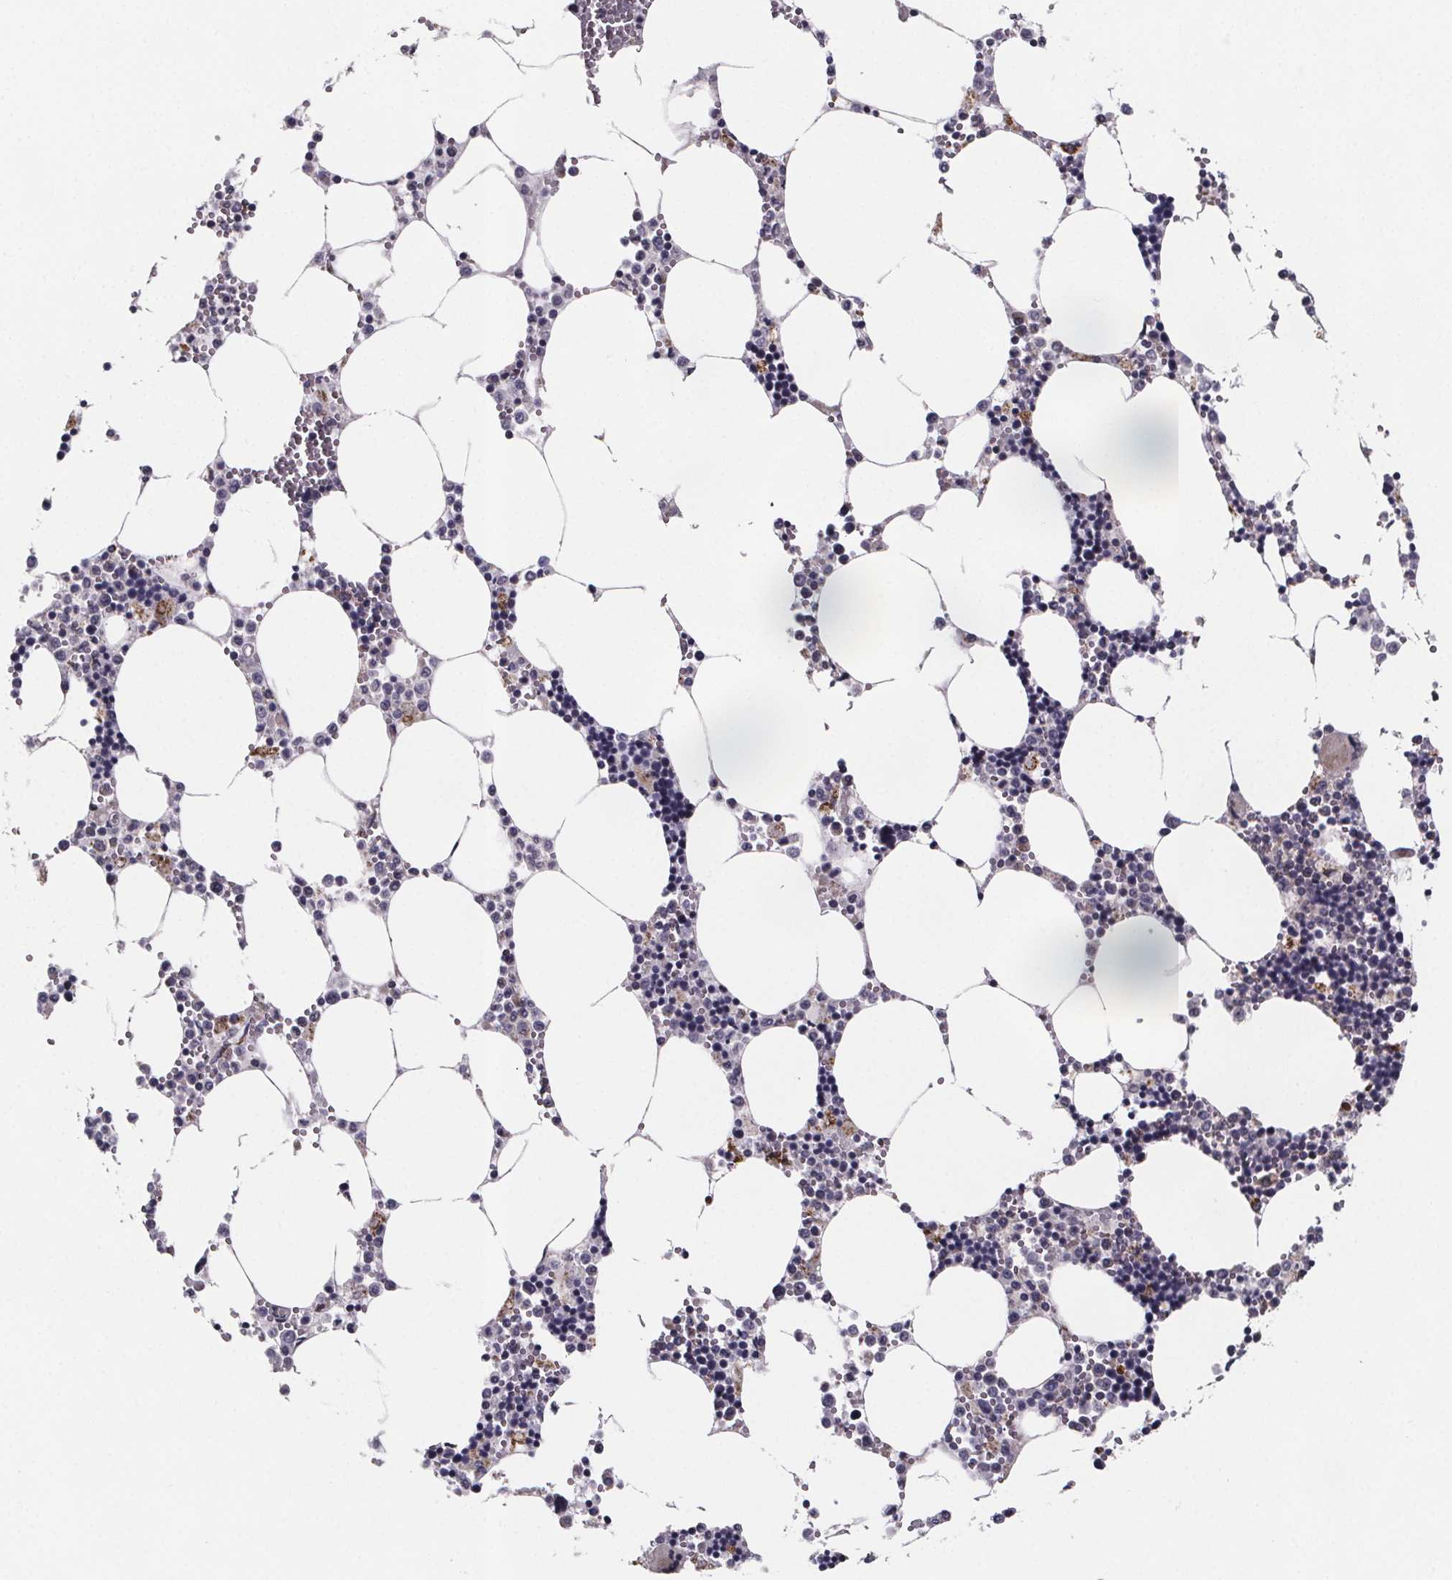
{"staining": {"intensity": "negative", "quantity": "none", "location": "none"}, "tissue": "bone marrow", "cell_type": "Hematopoietic cells", "image_type": "normal", "snomed": [{"axis": "morphology", "description": "Normal tissue, NOS"}, {"axis": "topography", "description": "Bone marrow"}], "caption": "Micrograph shows no protein staining in hematopoietic cells of benign bone marrow. (DAB (3,3'-diaminobenzidine) immunohistochemistry (IHC) visualized using brightfield microscopy, high magnification).", "gene": "NDST1", "patient": {"sex": "male", "age": 54}}